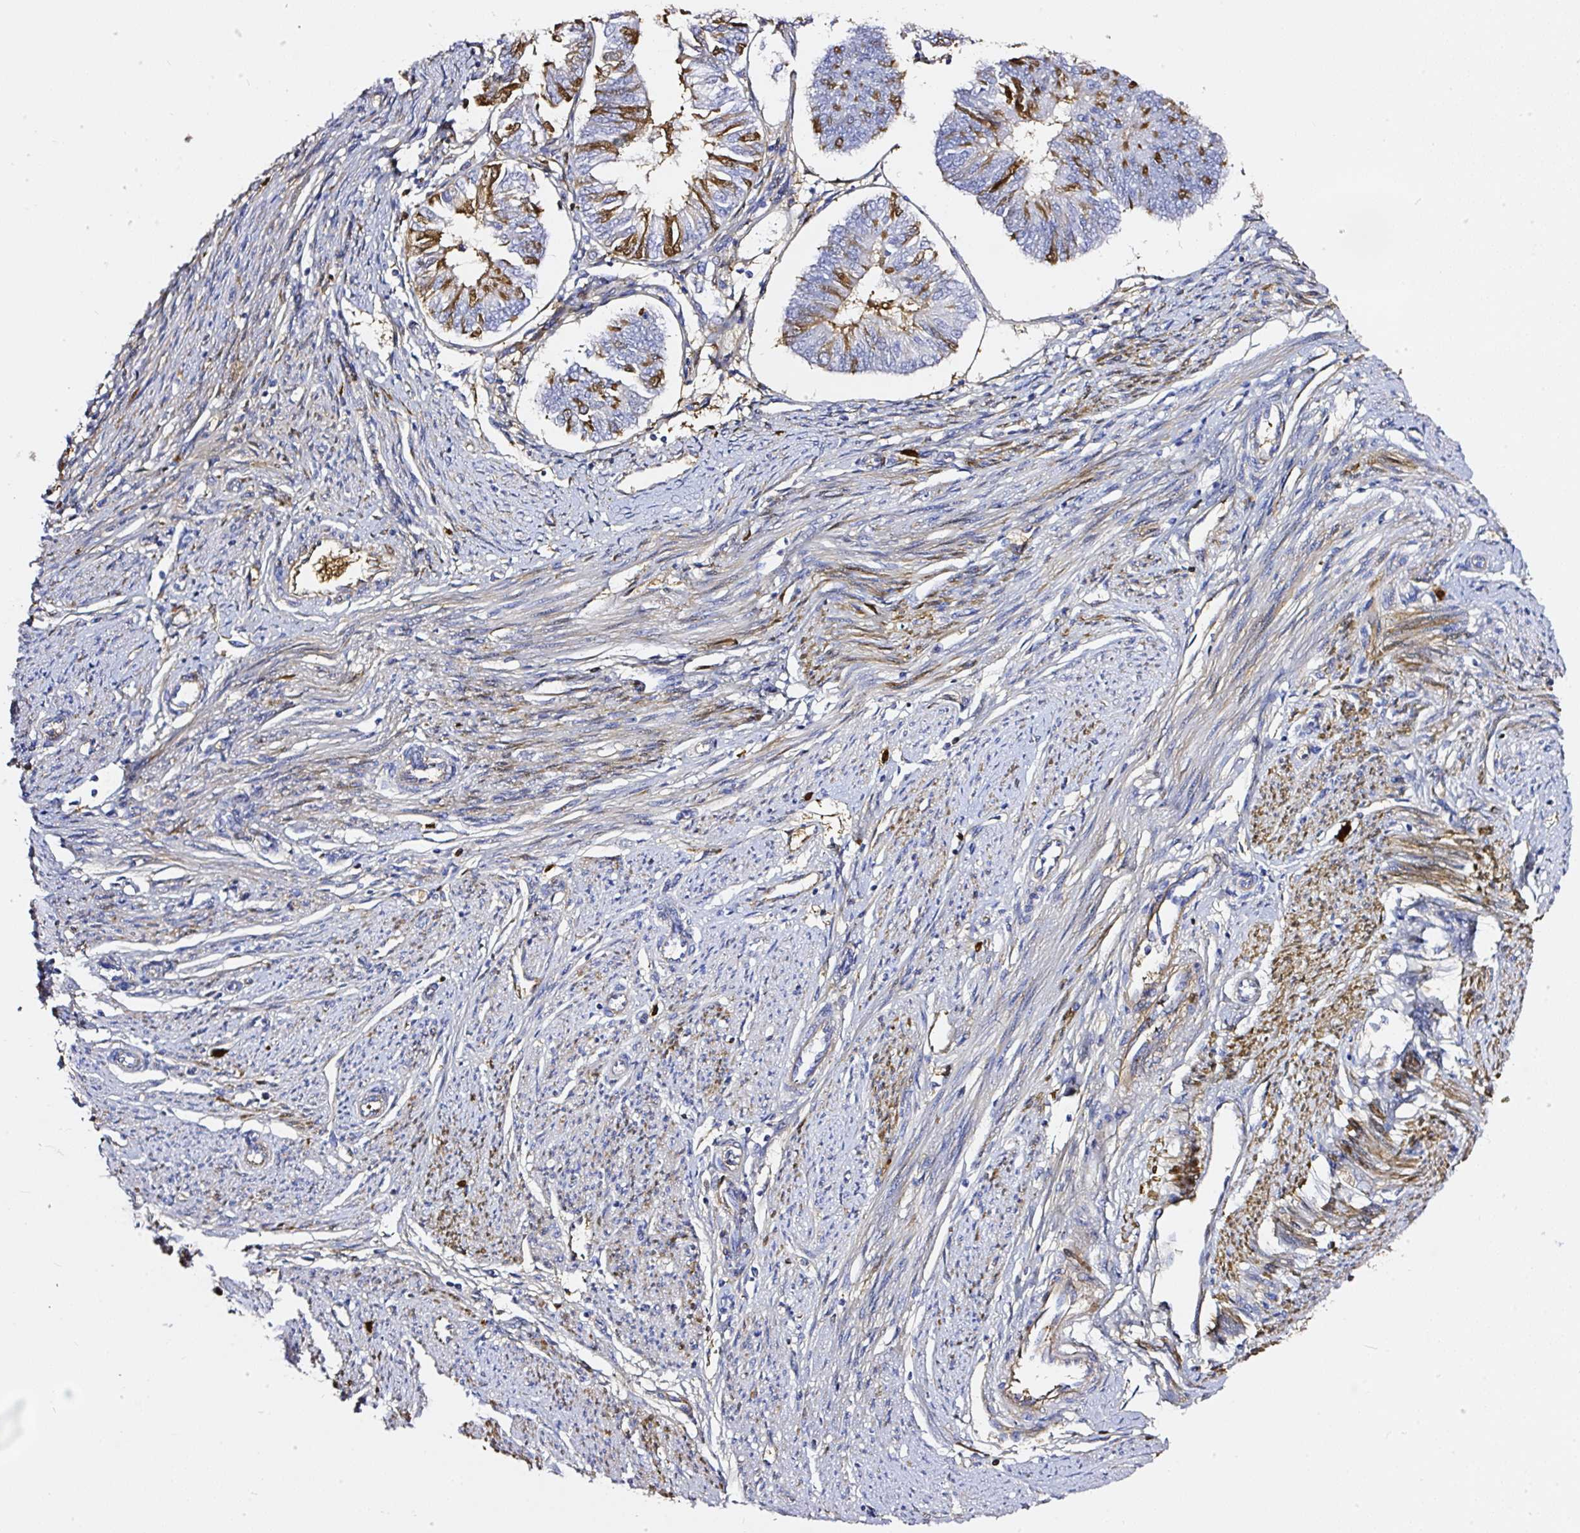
{"staining": {"intensity": "moderate", "quantity": "25%-75%", "location": "cytoplasmic/membranous"}, "tissue": "endometrial cancer", "cell_type": "Tumor cells", "image_type": "cancer", "snomed": [{"axis": "morphology", "description": "Adenocarcinoma, NOS"}, {"axis": "topography", "description": "Endometrium"}], "caption": "Immunohistochemical staining of human endometrial adenocarcinoma reveals medium levels of moderate cytoplasmic/membranous protein expression in approximately 25%-75% of tumor cells. (DAB (3,3'-diaminobenzidine) IHC with brightfield microscopy, high magnification).", "gene": "CLEC3B", "patient": {"sex": "female", "age": 58}}